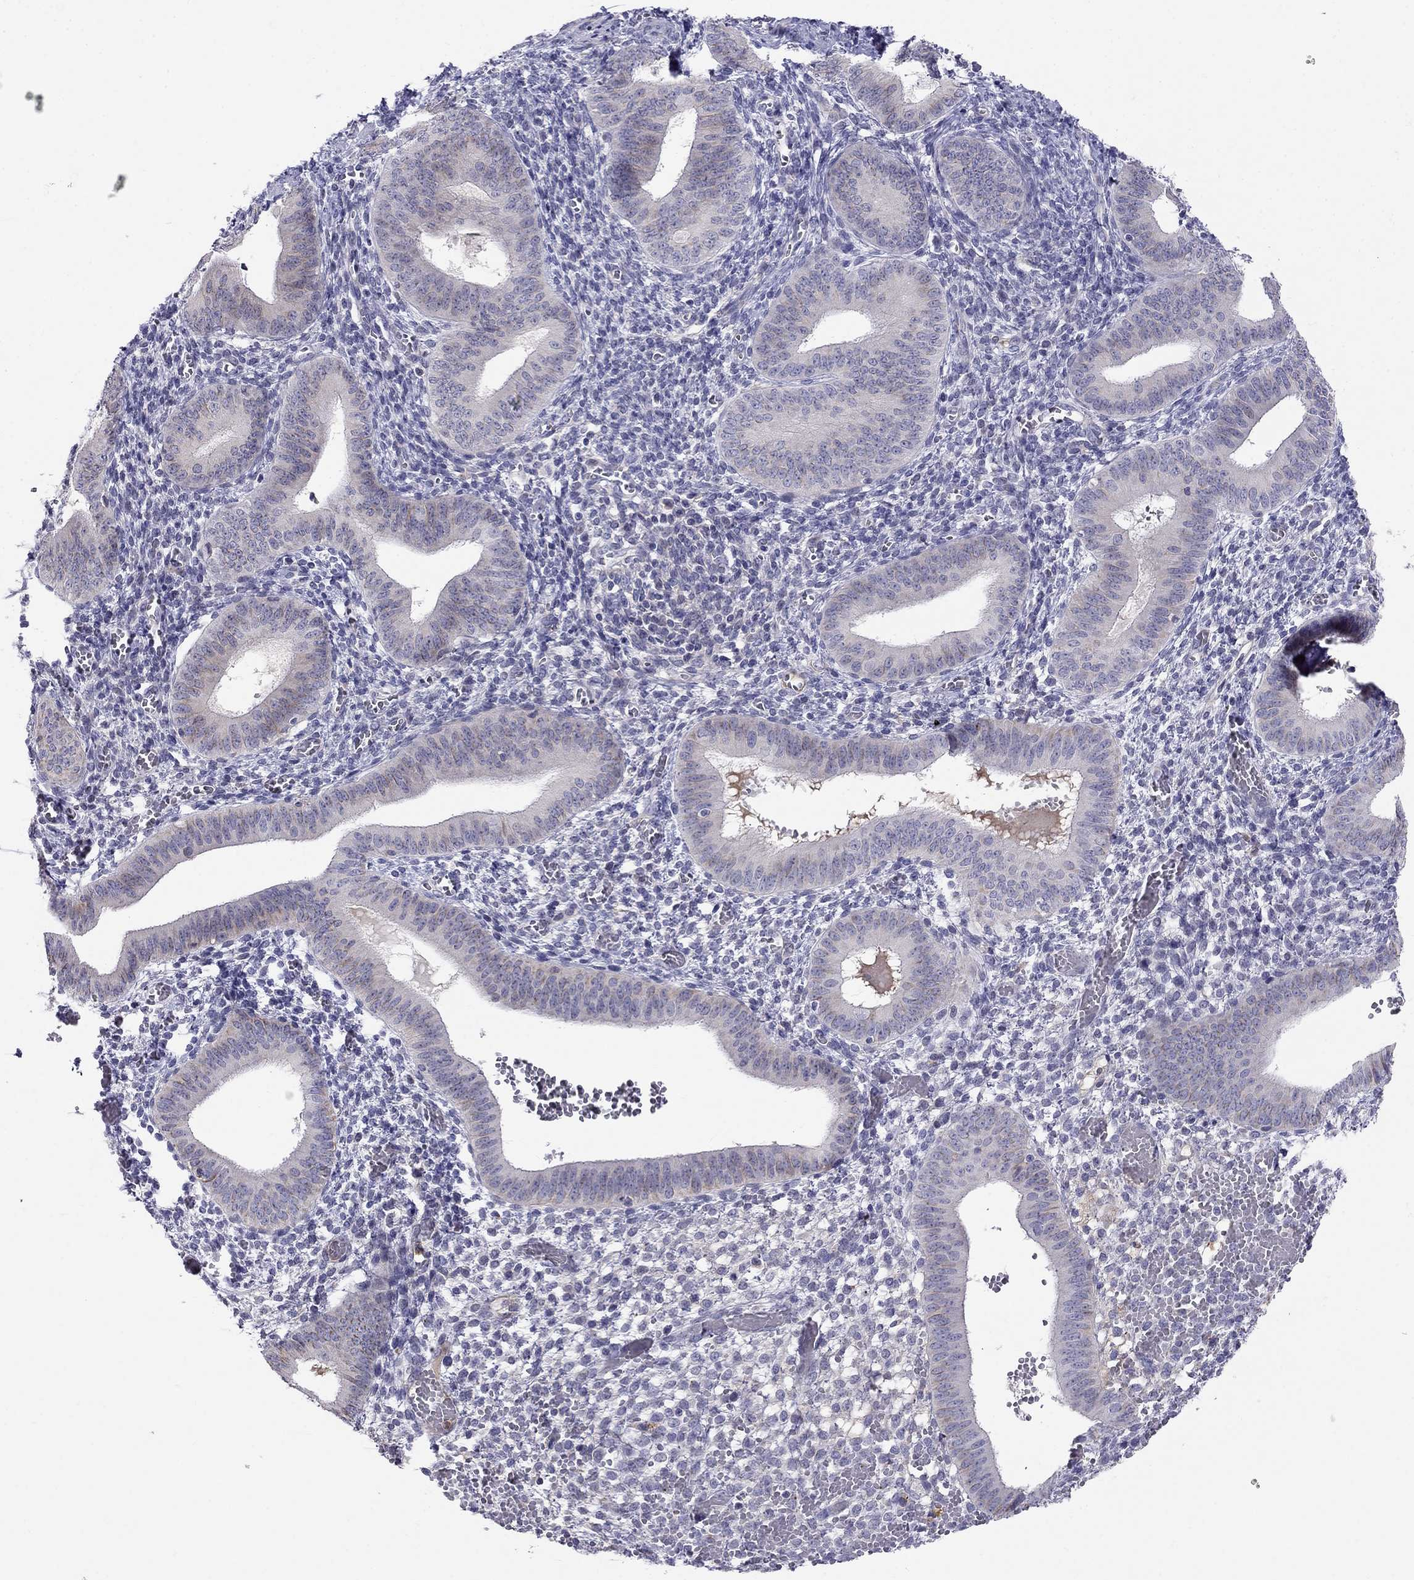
{"staining": {"intensity": "negative", "quantity": "none", "location": "none"}, "tissue": "endometrium", "cell_type": "Cells in endometrial stroma", "image_type": "normal", "snomed": [{"axis": "morphology", "description": "Normal tissue, NOS"}, {"axis": "topography", "description": "Endometrium"}], "caption": "DAB (3,3'-diaminobenzidine) immunohistochemical staining of unremarkable endometrium reveals no significant expression in cells in endometrial stroma.", "gene": "SPINT4", "patient": {"sex": "female", "age": 42}}